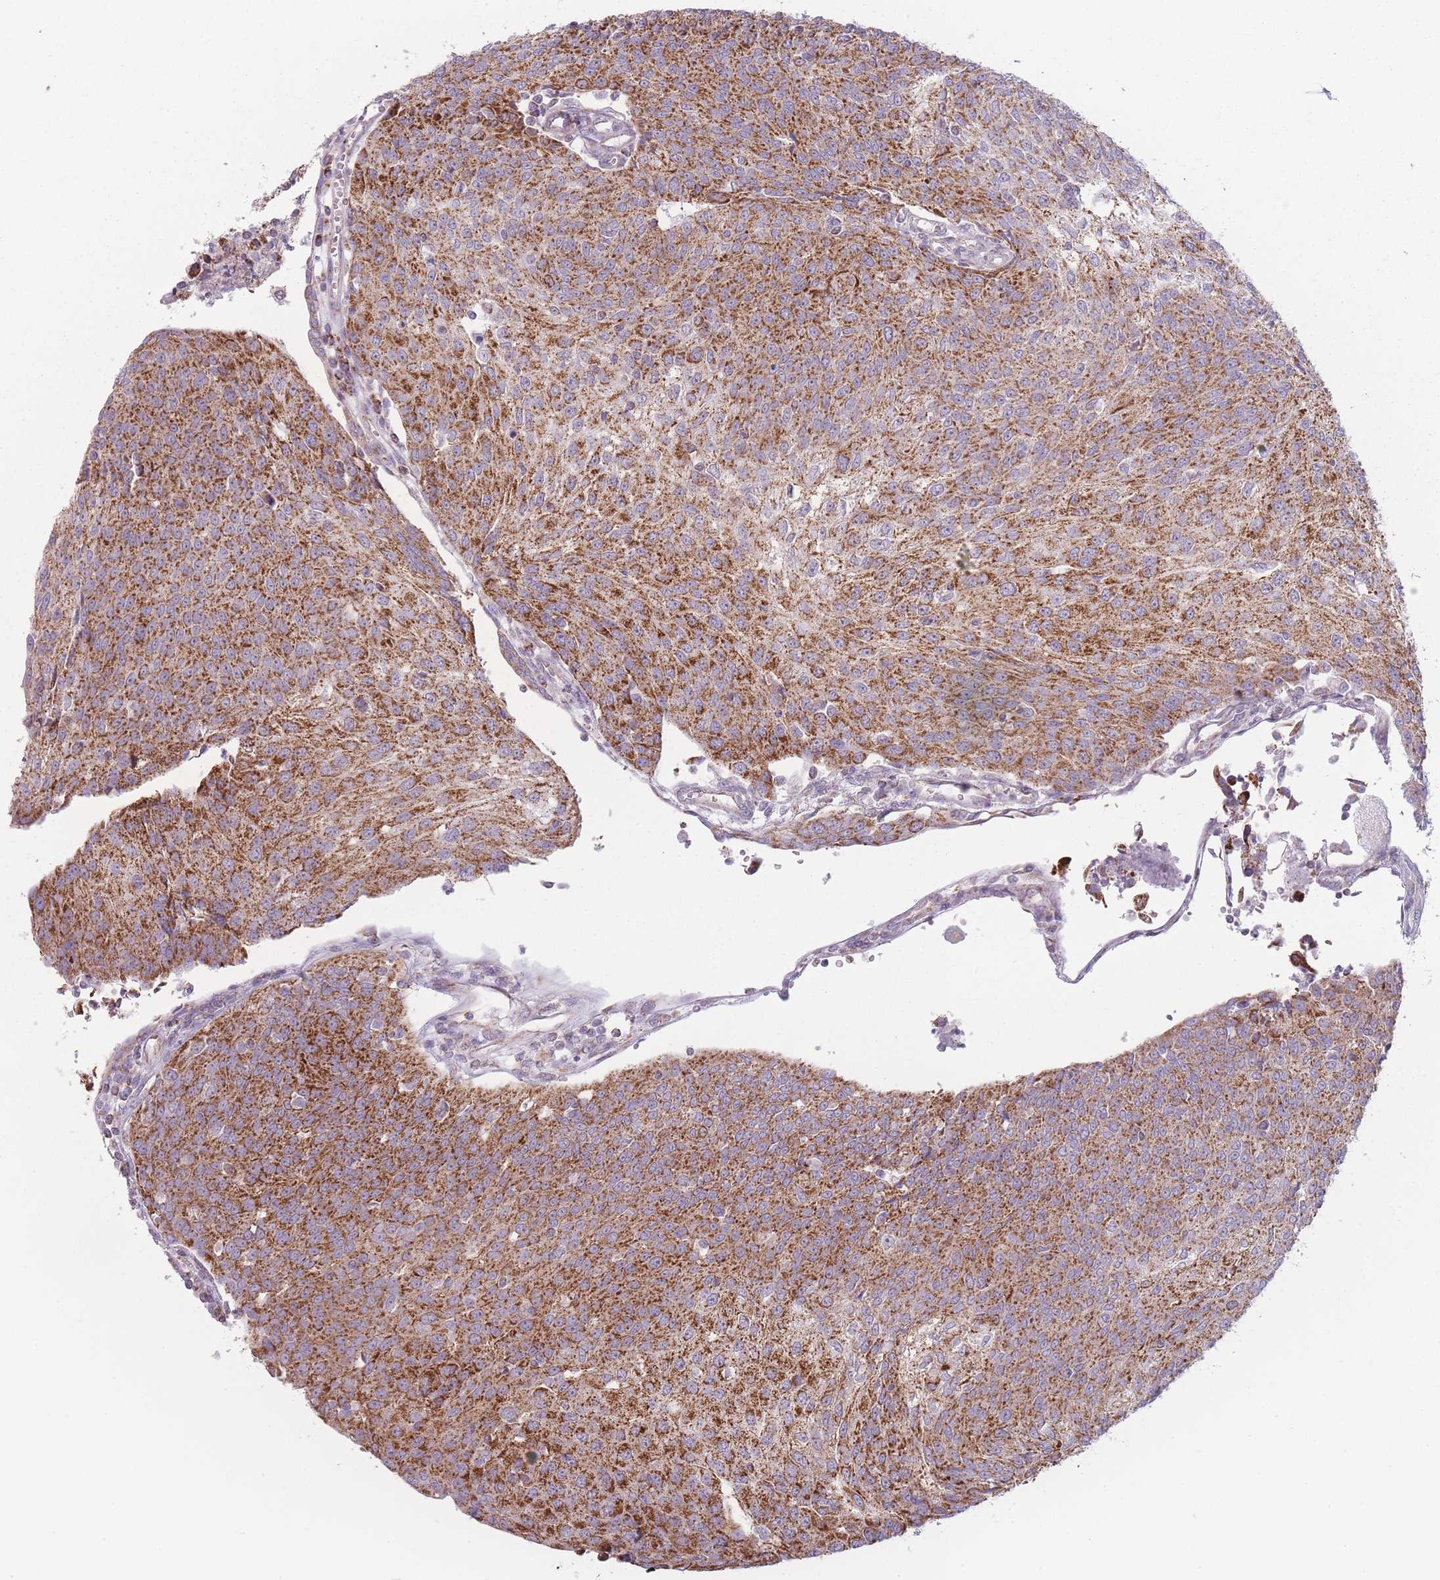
{"staining": {"intensity": "strong", "quantity": ">75%", "location": "cytoplasmic/membranous"}, "tissue": "urothelial cancer", "cell_type": "Tumor cells", "image_type": "cancer", "snomed": [{"axis": "morphology", "description": "Urothelial carcinoma, High grade"}, {"axis": "topography", "description": "Urinary bladder"}], "caption": "A micrograph of urothelial cancer stained for a protein displays strong cytoplasmic/membranous brown staining in tumor cells. Immunohistochemistry (ihc) stains the protein in brown and the nuclei are stained blue.", "gene": "DCHS1", "patient": {"sex": "female", "age": 85}}